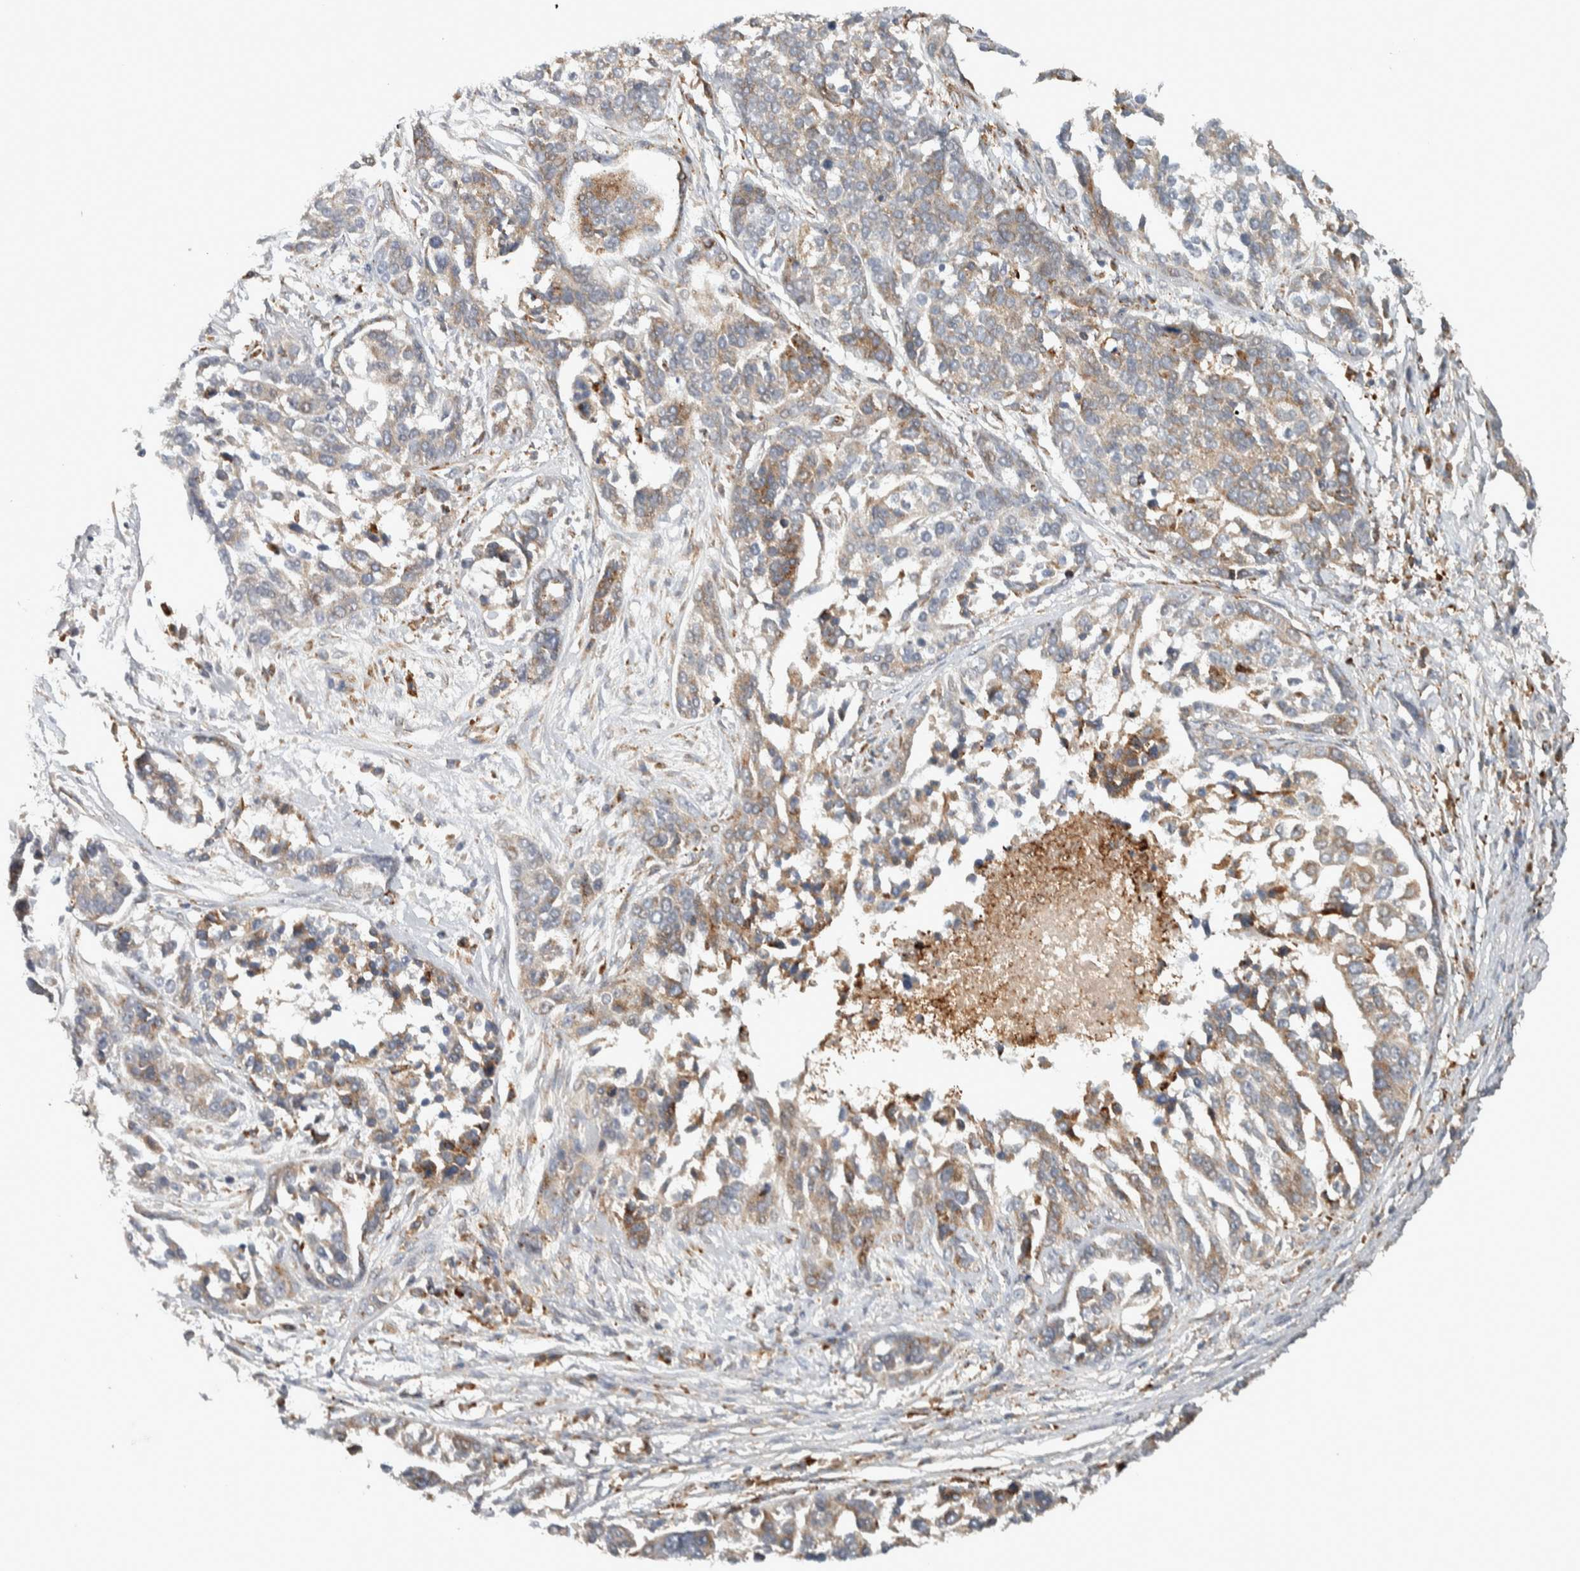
{"staining": {"intensity": "weak", "quantity": ">75%", "location": "cytoplasmic/membranous"}, "tissue": "ovarian cancer", "cell_type": "Tumor cells", "image_type": "cancer", "snomed": [{"axis": "morphology", "description": "Cystadenocarcinoma, serous, NOS"}, {"axis": "topography", "description": "Ovary"}], "caption": "Tumor cells display weak cytoplasmic/membranous expression in about >75% of cells in ovarian serous cystadenocarcinoma.", "gene": "ADPRM", "patient": {"sex": "female", "age": 44}}